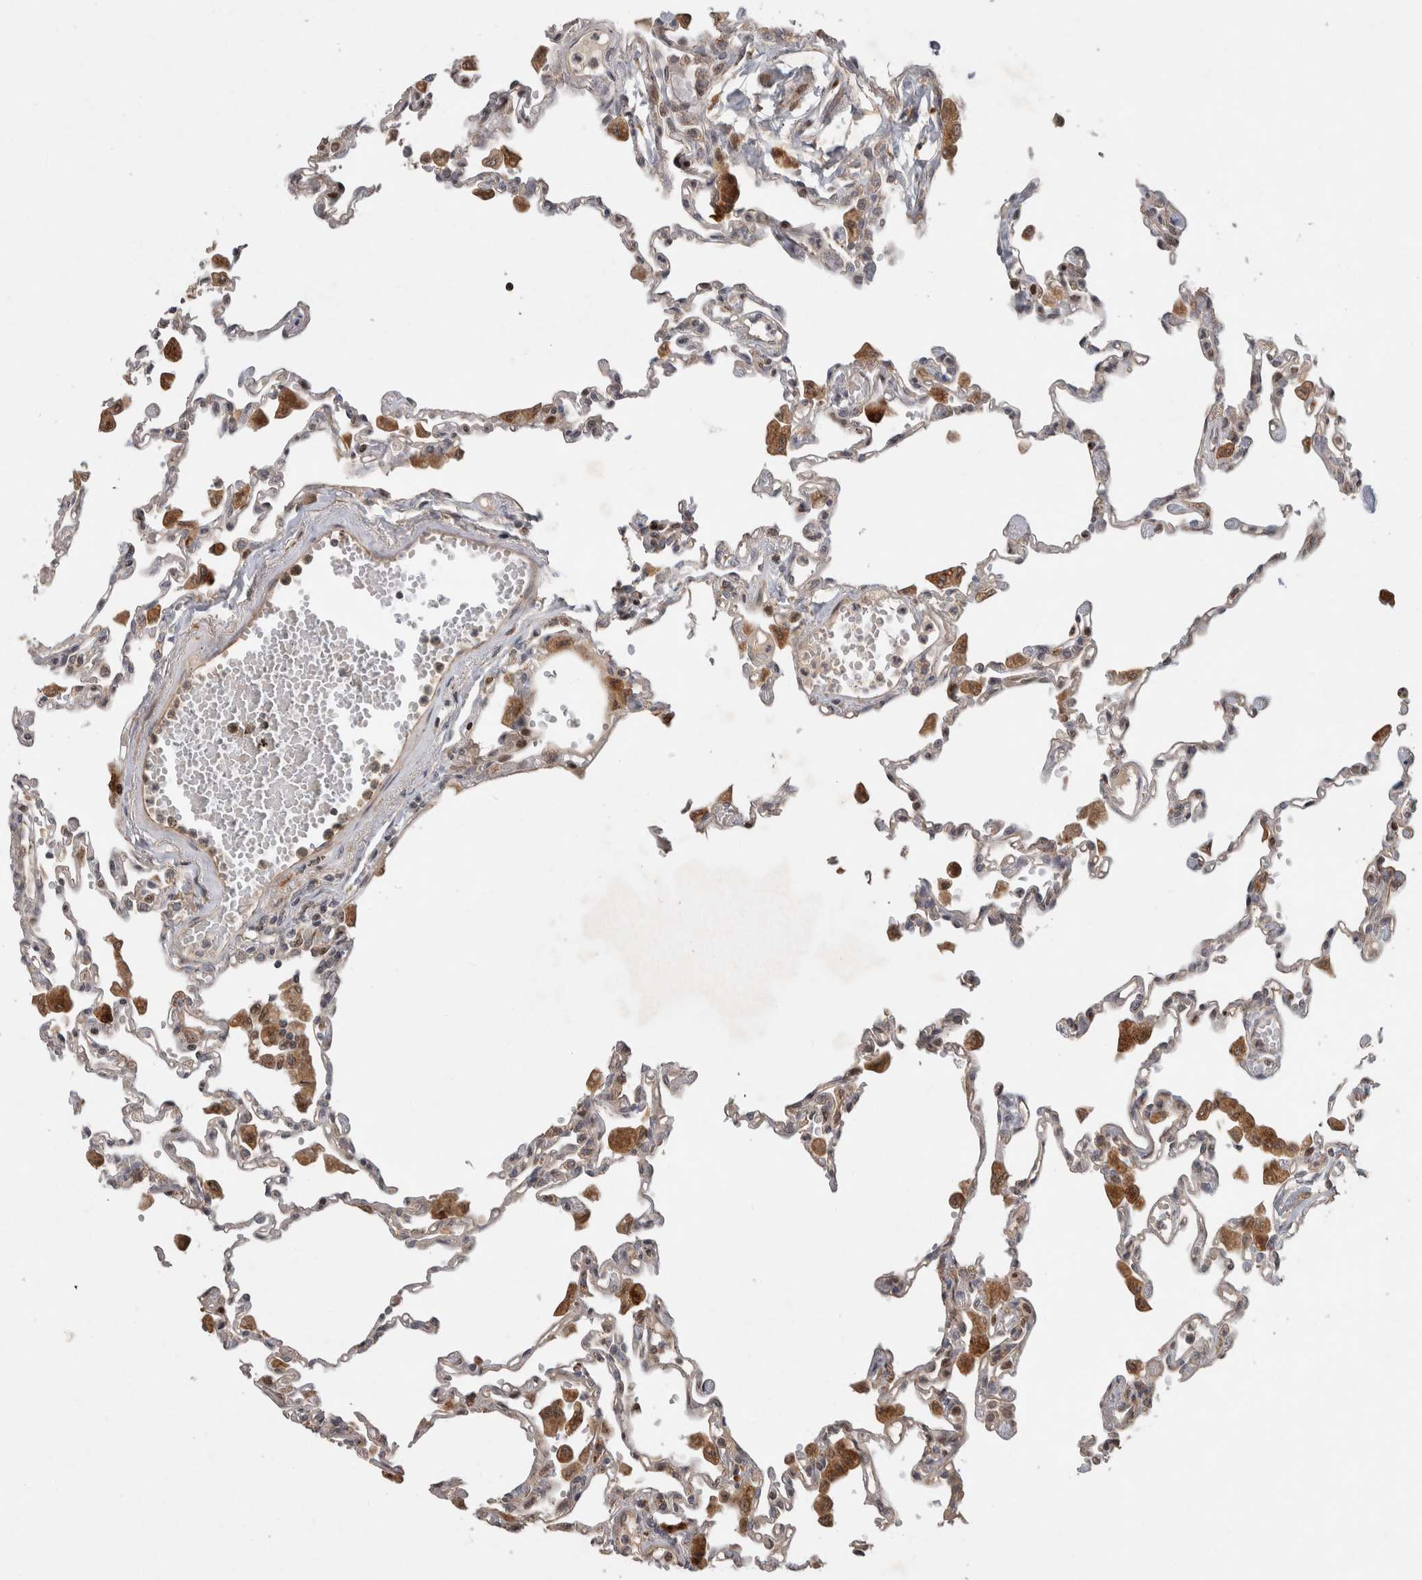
{"staining": {"intensity": "moderate", "quantity": "<25%", "location": "cytoplasmic/membranous,nuclear"}, "tissue": "lung", "cell_type": "Alveolar cells", "image_type": "normal", "snomed": [{"axis": "morphology", "description": "Normal tissue, NOS"}, {"axis": "topography", "description": "Bronchus"}, {"axis": "topography", "description": "Lung"}], "caption": "A micrograph of human lung stained for a protein reveals moderate cytoplasmic/membranous,nuclear brown staining in alveolar cells.", "gene": "INSRR", "patient": {"sex": "female", "age": 49}}